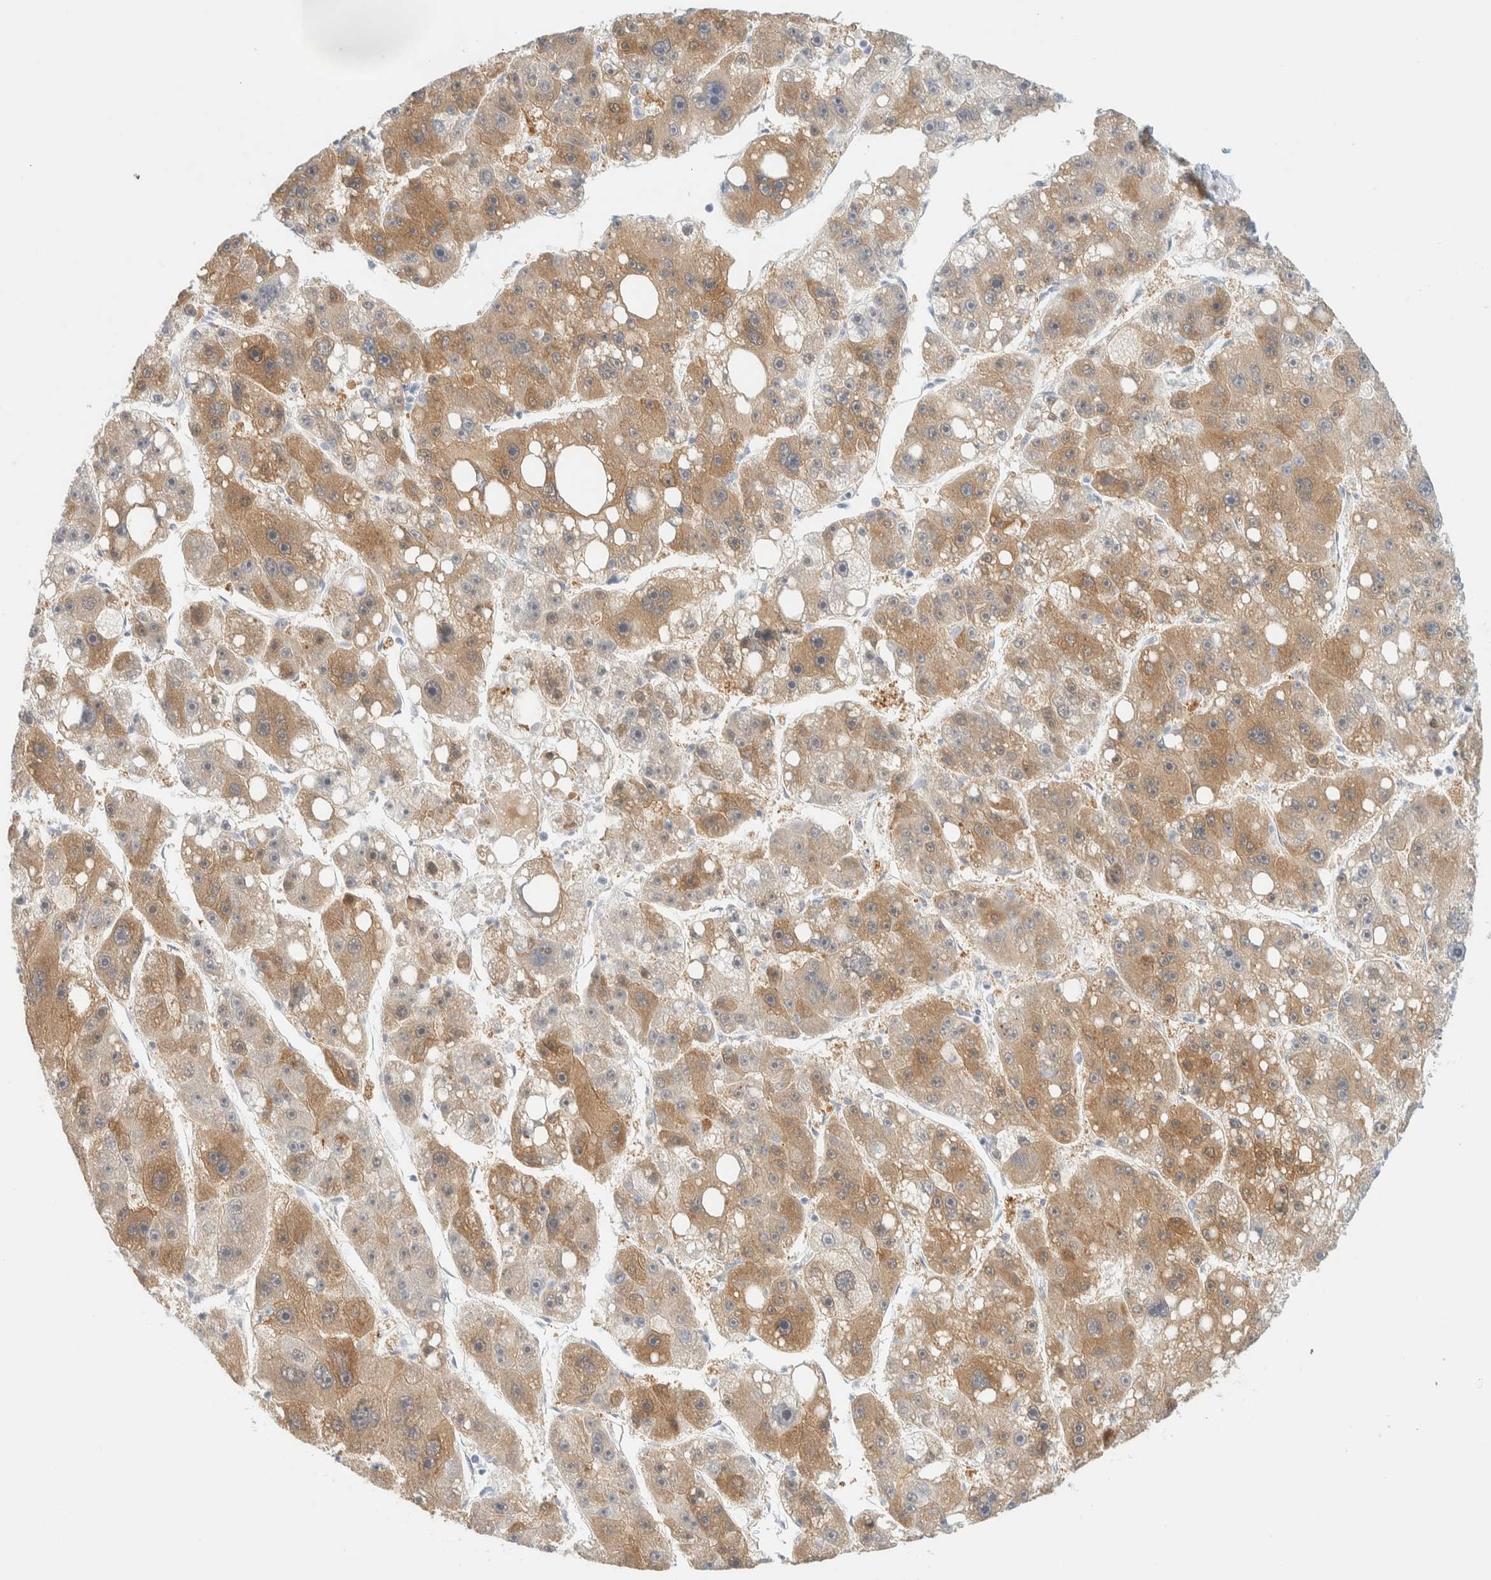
{"staining": {"intensity": "moderate", "quantity": ">75%", "location": "cytoplasmic/membranous"}, "tissue": "liver cancer", "cell_type": "Tumor cells", "image_type": "cancer", "snomed": [{"axis": "morphology", "description": "Carcinoma, Hepatocellular, NOS"}, {"axis": "topography", "description": "Liver"}], "caption": "Protein positivity by IHC exhibits moderate cytoplasmic/membranous staining in about >75% of tumor cells in liver cancer. (Brightfield microscopy of DAB IHC at high magnification).", "gene": "PCYT2", "patient": {"sex": "female", "age": 61}}